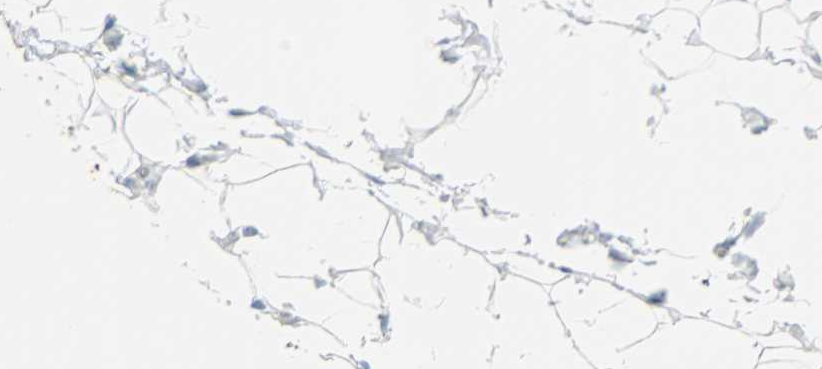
{"staining": {"intensity": "negative", "quantity": "none", "location": "none"}, "tissue": "adipose tissue", "cell_type": "Adipocytes", "image_type": "normal", "snomed": [{"axis": "morphology", "description": "Normal tissue, NOS"}, {"axis": "topography", "description": "Soft tissue"}], "caption": "This micrograph is of unremarkable adipose tissue stained with IHC to label a protein in brown with the nuclei are counter-stained blue. There is no positivity in adipocytes. (Brightfield microscopy of DAB (3,3'-diaminobenzidine) immunohistochemistry at high magnification).", "gene": "STX1A", "patient": {"sex": "male", "age": 26}}